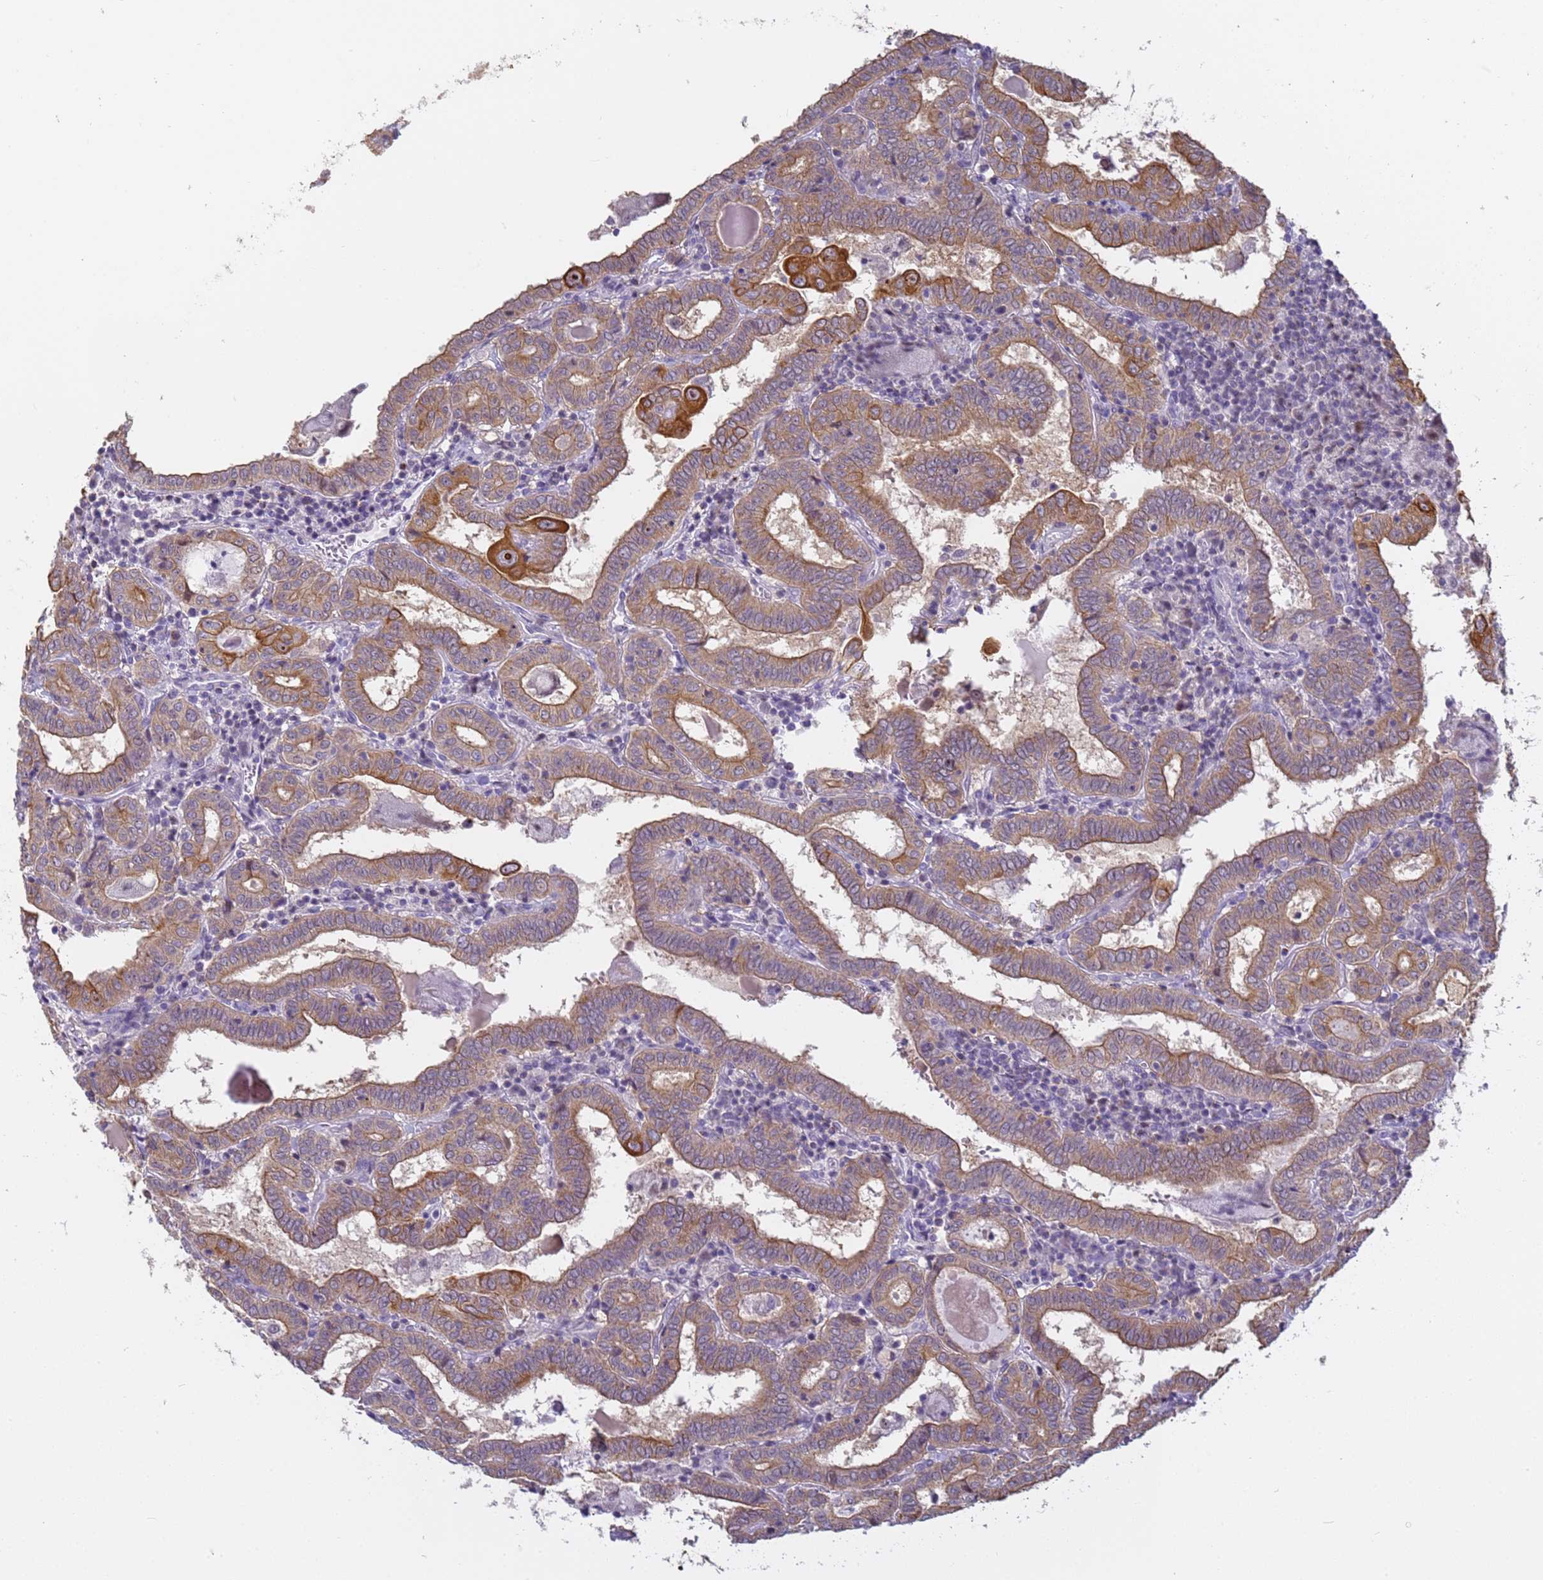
{"staining": {"intensity": "moderate", "quantity": "25%-75%", "location": "cytoplasmic/membranous"}, "tissue": "thyroid cancer", "cell_type": "Tumor cells", "image_type": "cancer", "snomed": [{"axis": "morphology", "description": "Papillary adenocarcinoma, NOS"}, {"axis": "topography", "description": "Thyroid gland"}], "caption": "DAB (3,3'-diaminobenzidine) immunohistochemical staining of papillary adenocarcinoma (thyroid) reveals moderate cytoplasmic/membranous protein expression in approximately 25%-75% of tumor cells. (DAB (3,3'-diaminobenzidine) IHC with brightfield microscopy, high magnification).", "gene": "VWA3A", "patient": {"sex": "female", "age": 72}}